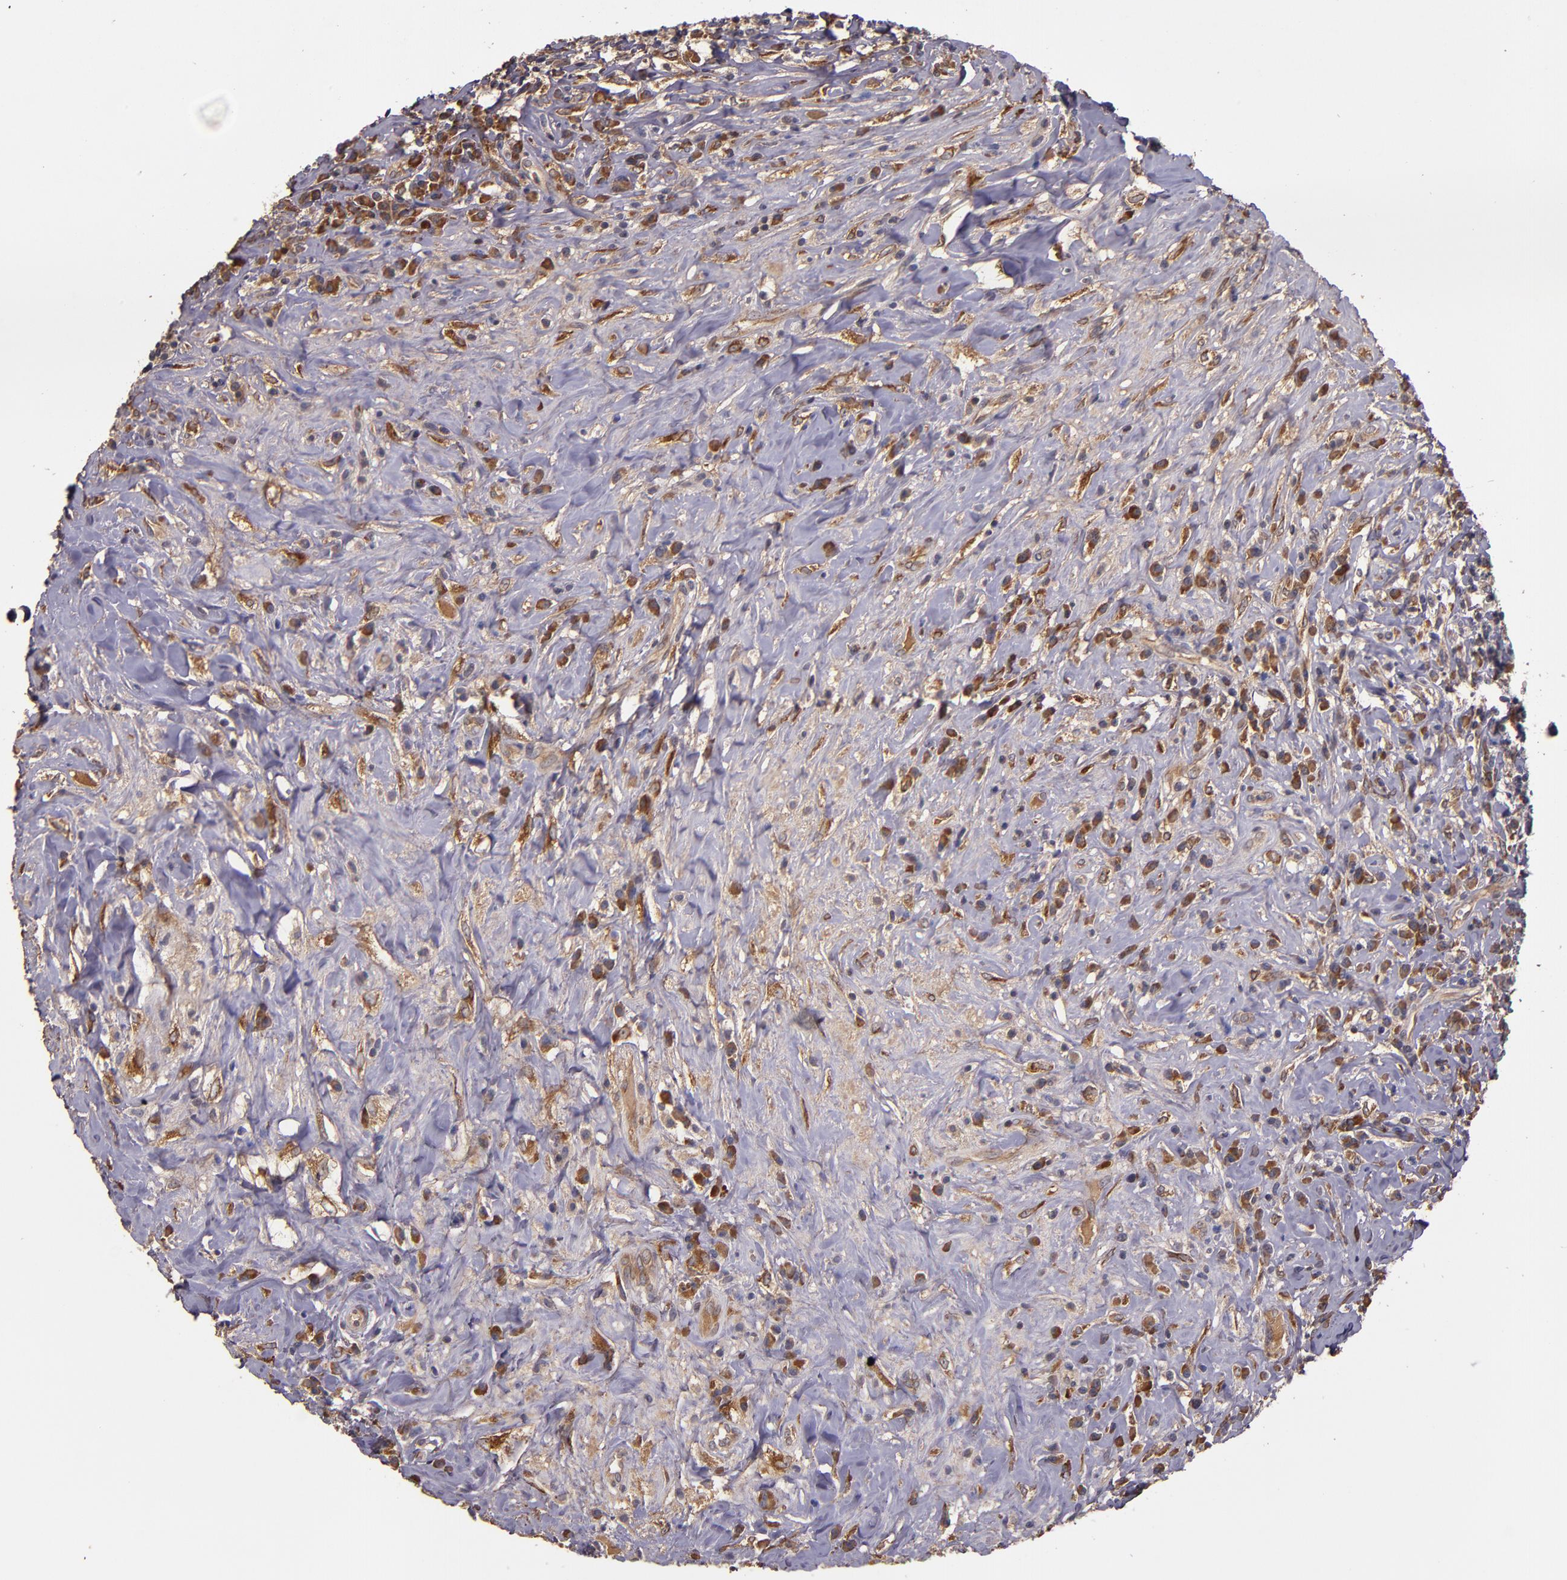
{"staining": {"intensity": "moderate", "quantity": "25%-75%", "location": "cytoplasmic/membranous"}, "tissue": "lymphoma", "cell_type": "Tumor cells", "image_type": "cancer", "snomed": [{"axis": "morphology", "description": "Hodgkin's disease, NOS"}, {"axis": "topography", "description": "Lymph node"}], "caption": "A high-resolution image shows IHC staining of lymphoma, which reveals moderate cytoplasmic/membranous expression in approximately 25%-75% of tumor cells.", "gene": "PRAF2", "patient": {"sex": "female", "age": 25}}